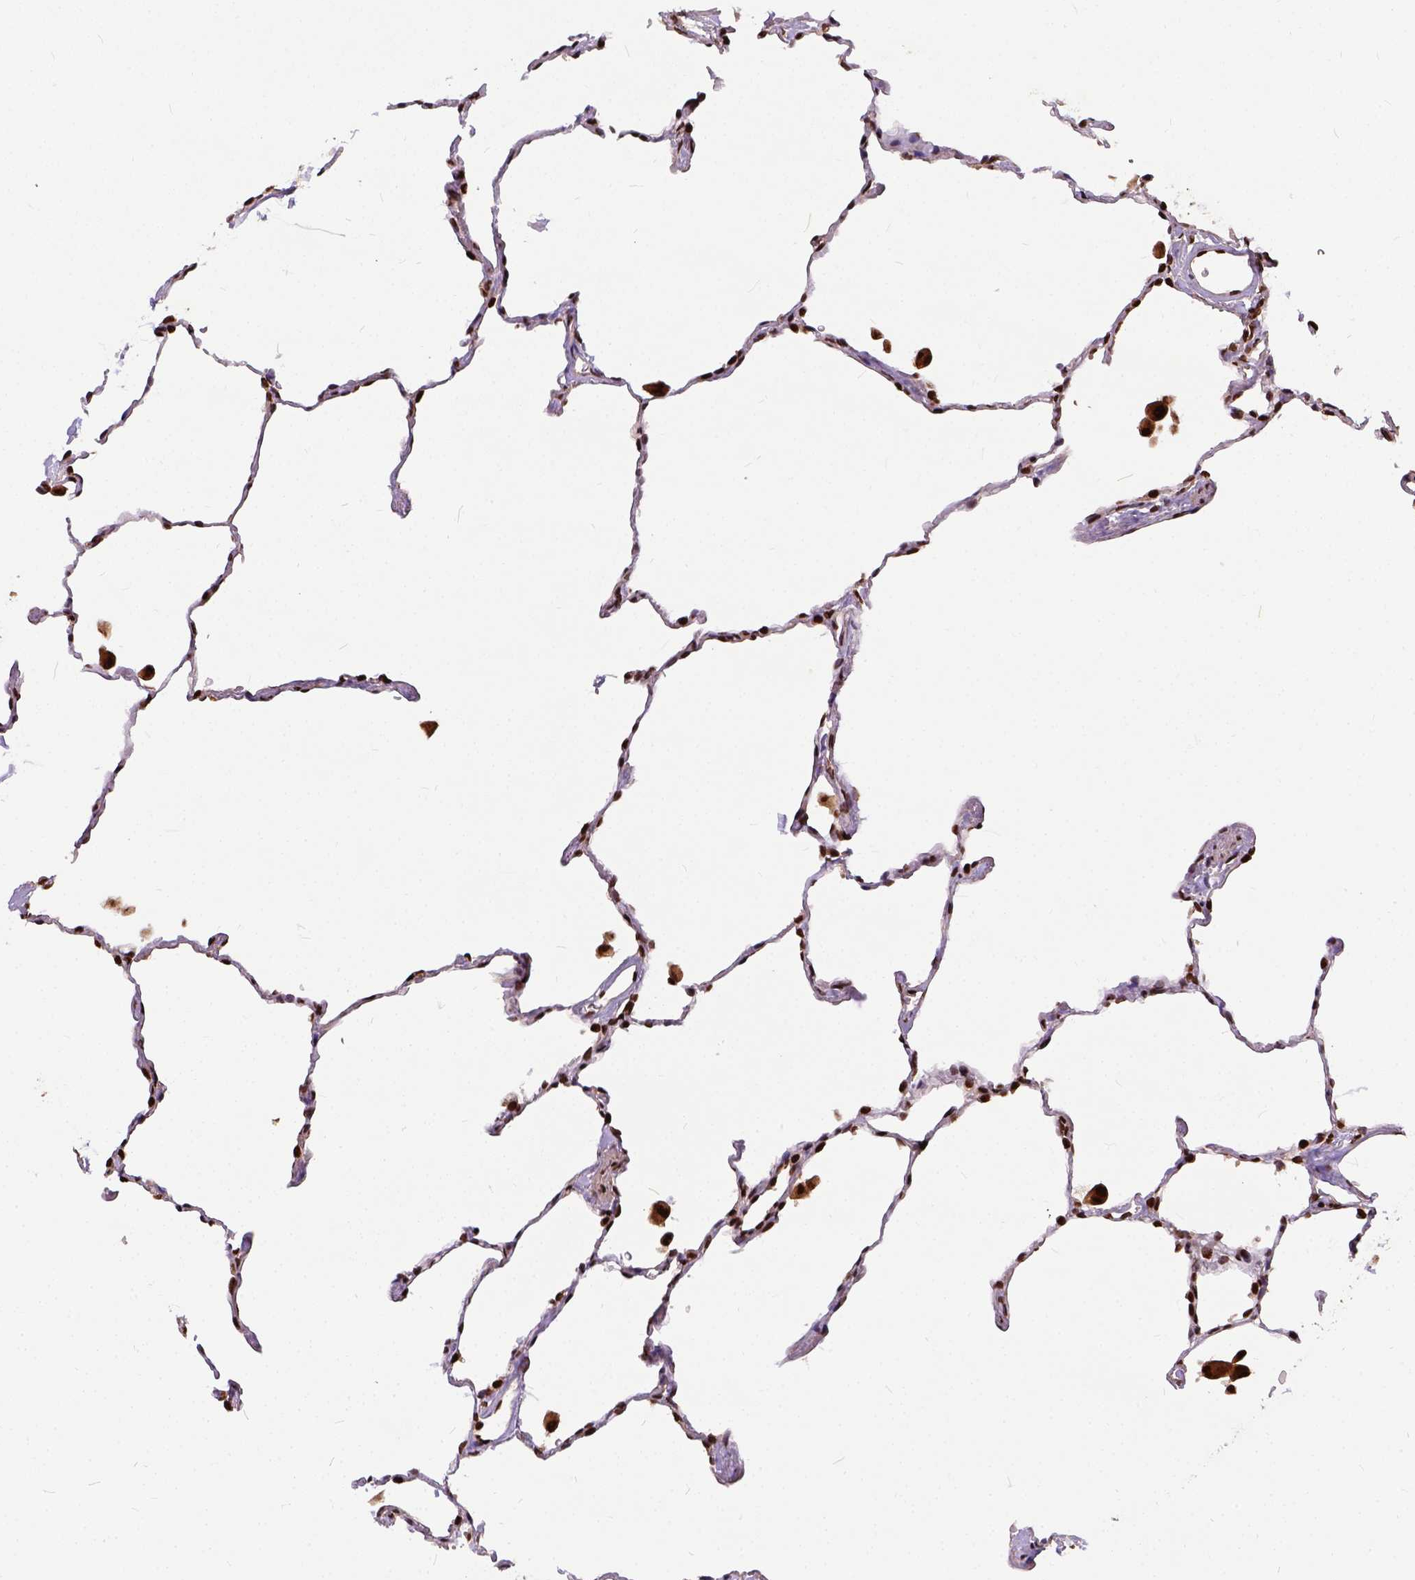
{"staining": {"intensity": "strong", "quantity": ">75%", "location": "nuclear"}, "tissue": "lung", "cell_type": "Alveolar cells", "image_type": "normal", "snomed": [{"axis": "morphology", "description": "Normal tissue, NOS"}, {"axis": "topography", "description": "Lung"}], "caption": "The photomicrograph reveals staining of normal lung, revealing strong nuclear protein staining (brown color) within alveolar cells.", "gene": "NACC1", "patient": {"sex": "female", "age": 47}}